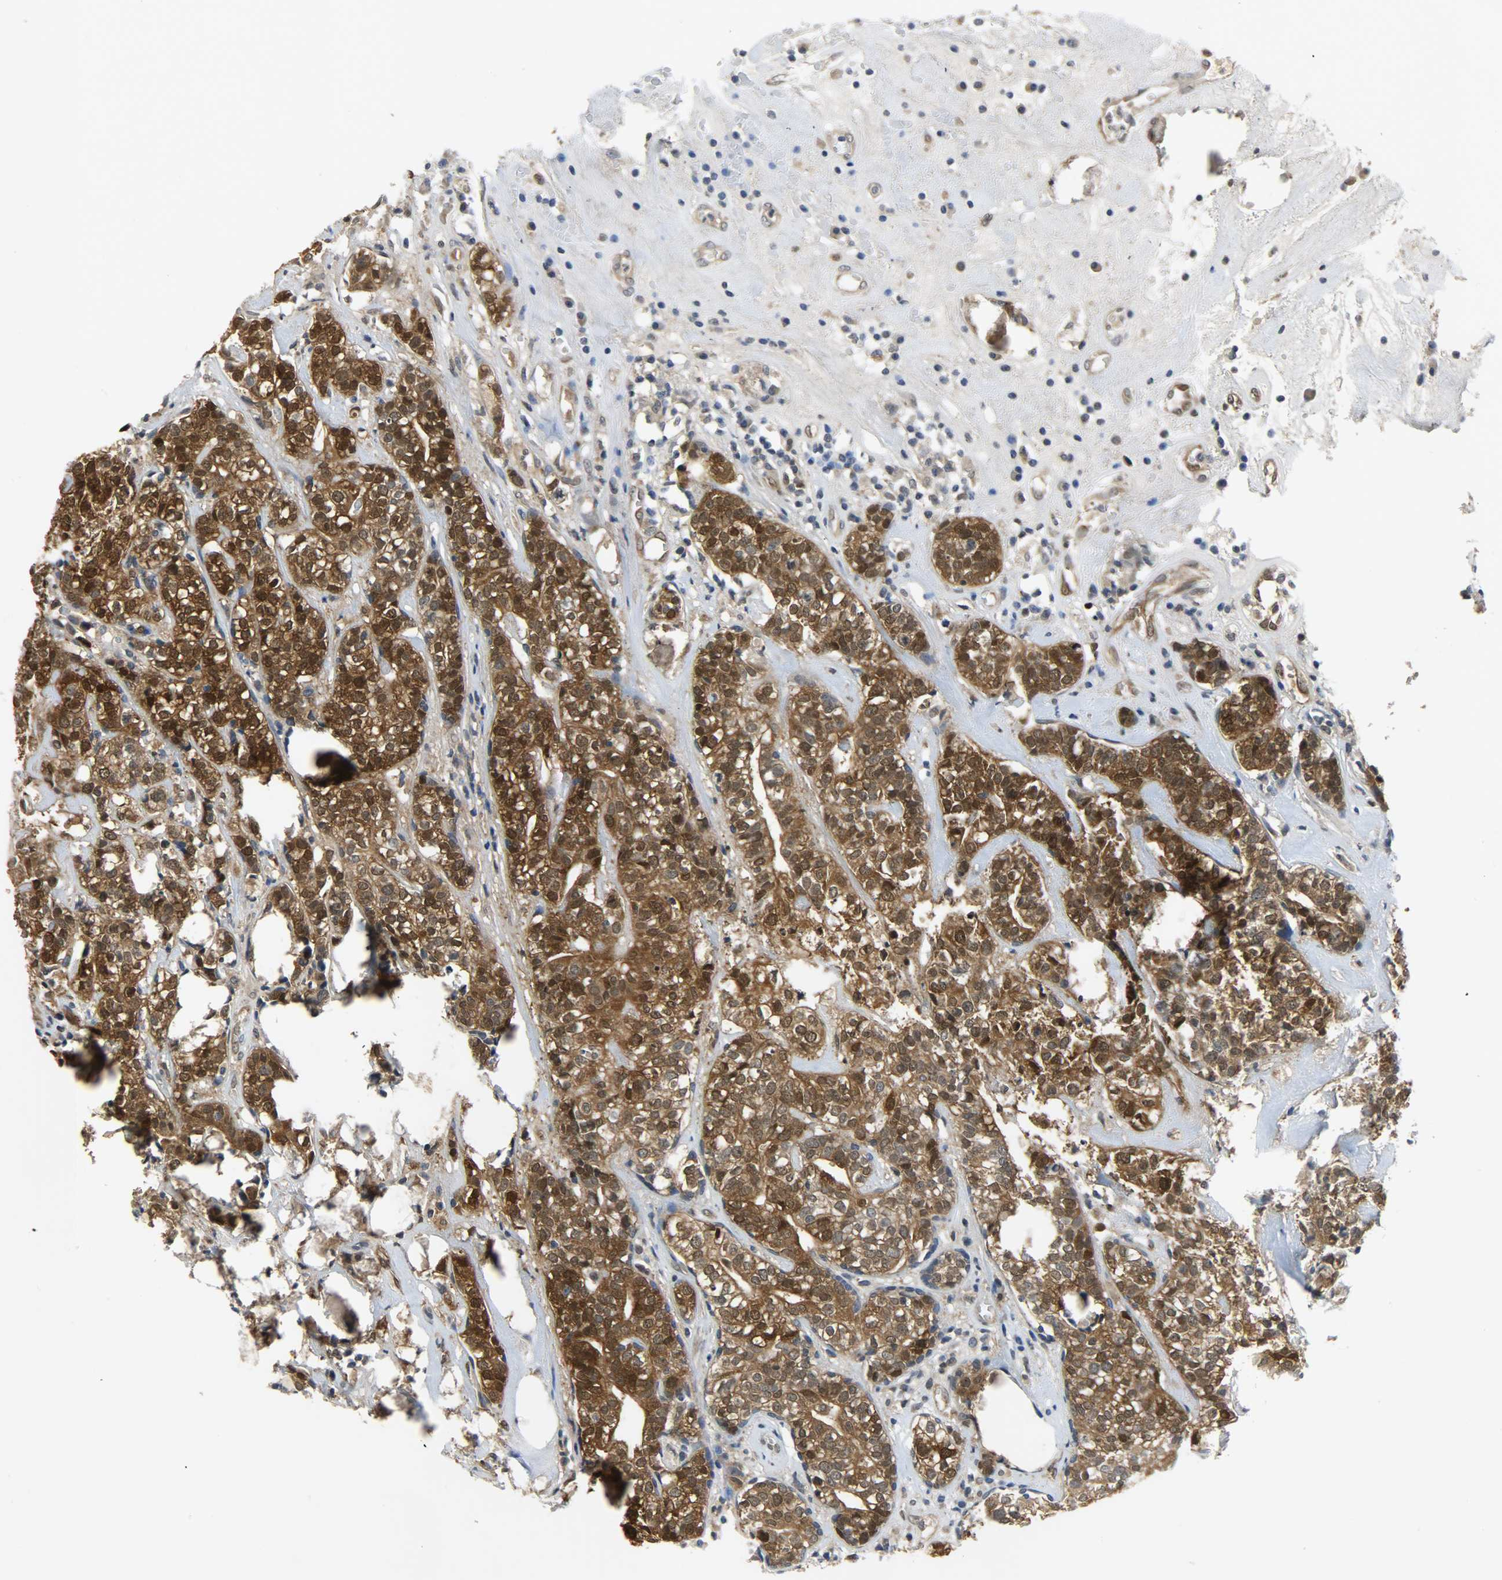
{"staining": {"intensity": "strong", "quantity": ">75%", "location": "cytoplasmic/membranous,nuclear"}, "tissue": "head and neck cancer", "cell_type": "Tumor cells", "image_type": "cancer", "snomed": [{"axis": "morphology", "description": "Adenocarcinoma, NOS"}, {"axis": "topography", "description": "Salivary gland"}, {"axis": "topography", "description": "Head-Neck"}], "caption": "Strong cytoplasmic/membranous and nuclear positivity for a protein is appreciated in about >75% of tumor cells of adenocarcinoma (head and neck) using IHC.", "gene": "EIF4EBP1", "patient": {"sex": "female", "age": 65}}